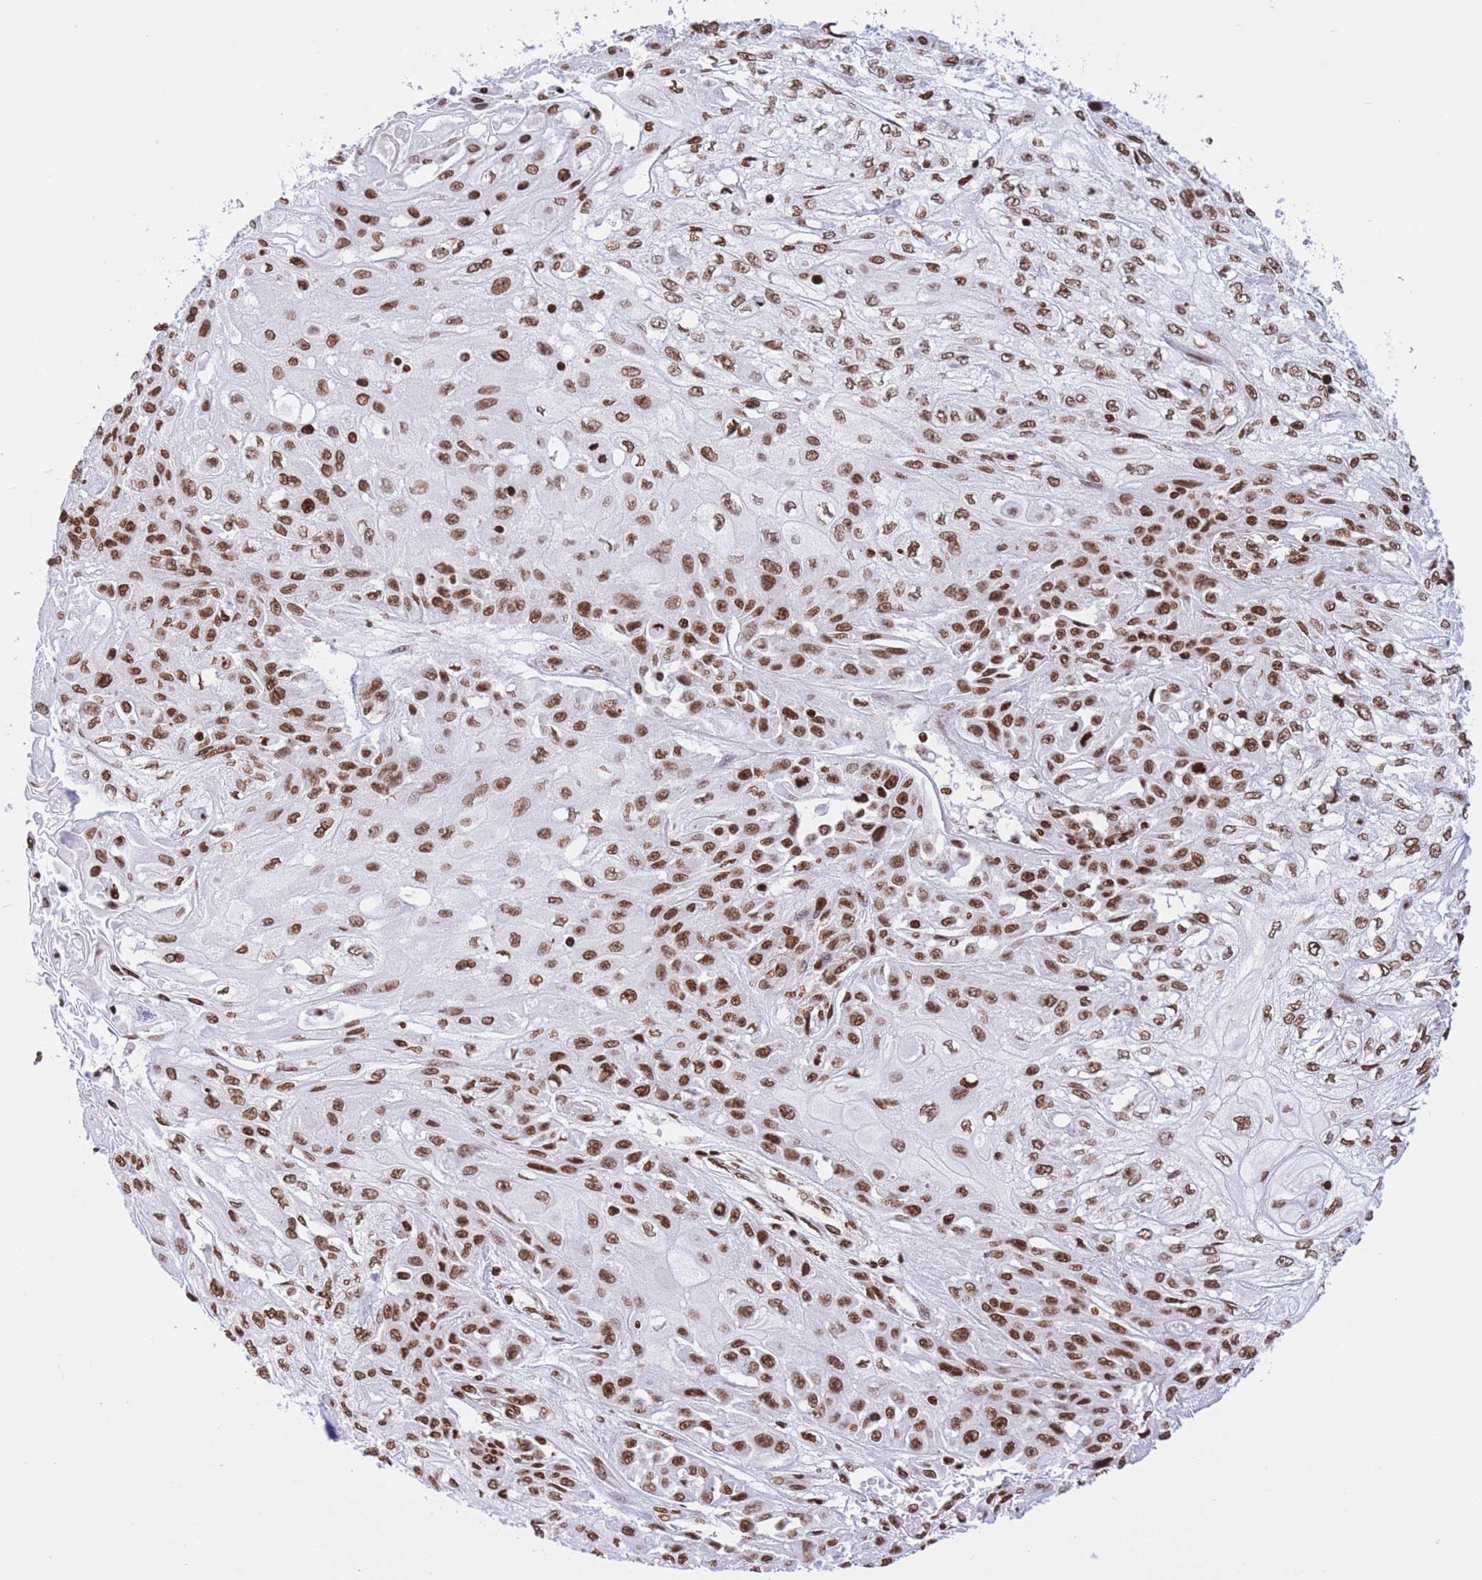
{"staining": {"intensity": "moderate", "quantity": ">75%", "location": "nuclear"}, "tissue": "skin cancer", "cell_type": "Tumor cells", "image_type": "cancer", "snomed": [{"axis": "morphology", "description": "Squamous cell carcinoma, NOS"}, {"axis": "morphology", "description": "Squamous cell carcinoma, metastatic, NOS"}, {"axis": "topography", "description": "Skin"}, {"axis": "topography", "description": "Lymph node"}], "caption": "Immunohistochemistry (DAB) staining of squamous cell carcinoma (skin) shows moderate nuclear protein positivity in approximately >75% of tumor cells. Immunohistochemistry stains the protein of interest in brown and the nuclei are stained blue.", "gene": "H2BC11", "patient": {"sex": "male", "age": 75}}